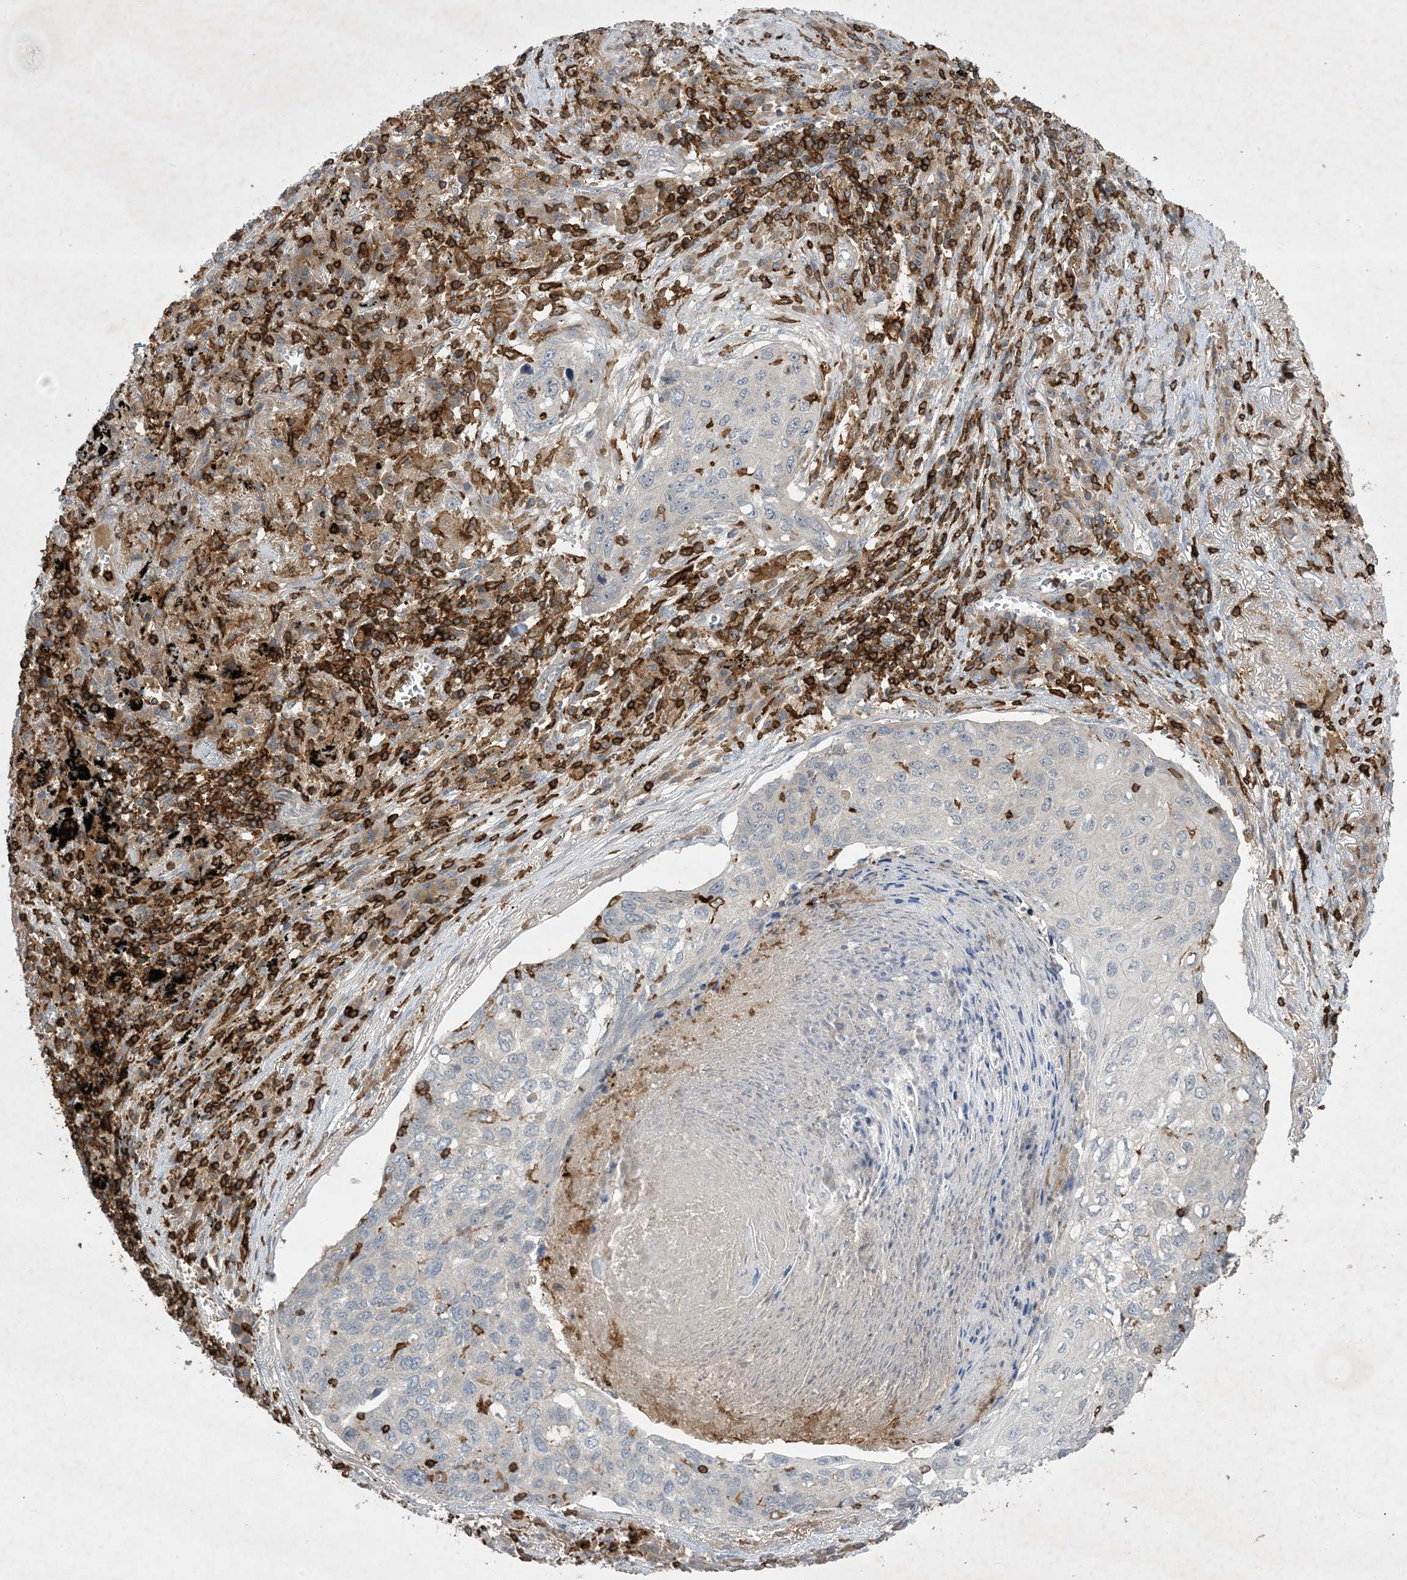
{"staining": {"intensity": "negative", "quantity": "none", "location": "none"}, "tissue": "lung cancer", "cell_type": "Tumor cells", "image_type": "cancer", "snomed": [{"axis": "morphology", "description": "Squamous cell carcinoma, NOS"}, {"axis": "topography", "description": "Lung"}], "caption": "Lung cancer (squamous cell carcinoma) stained for a protein using IHC demonstrates no positivity tumor cells.", "gene": "AK9", "patient": {"sex": "female", "age": 63}}